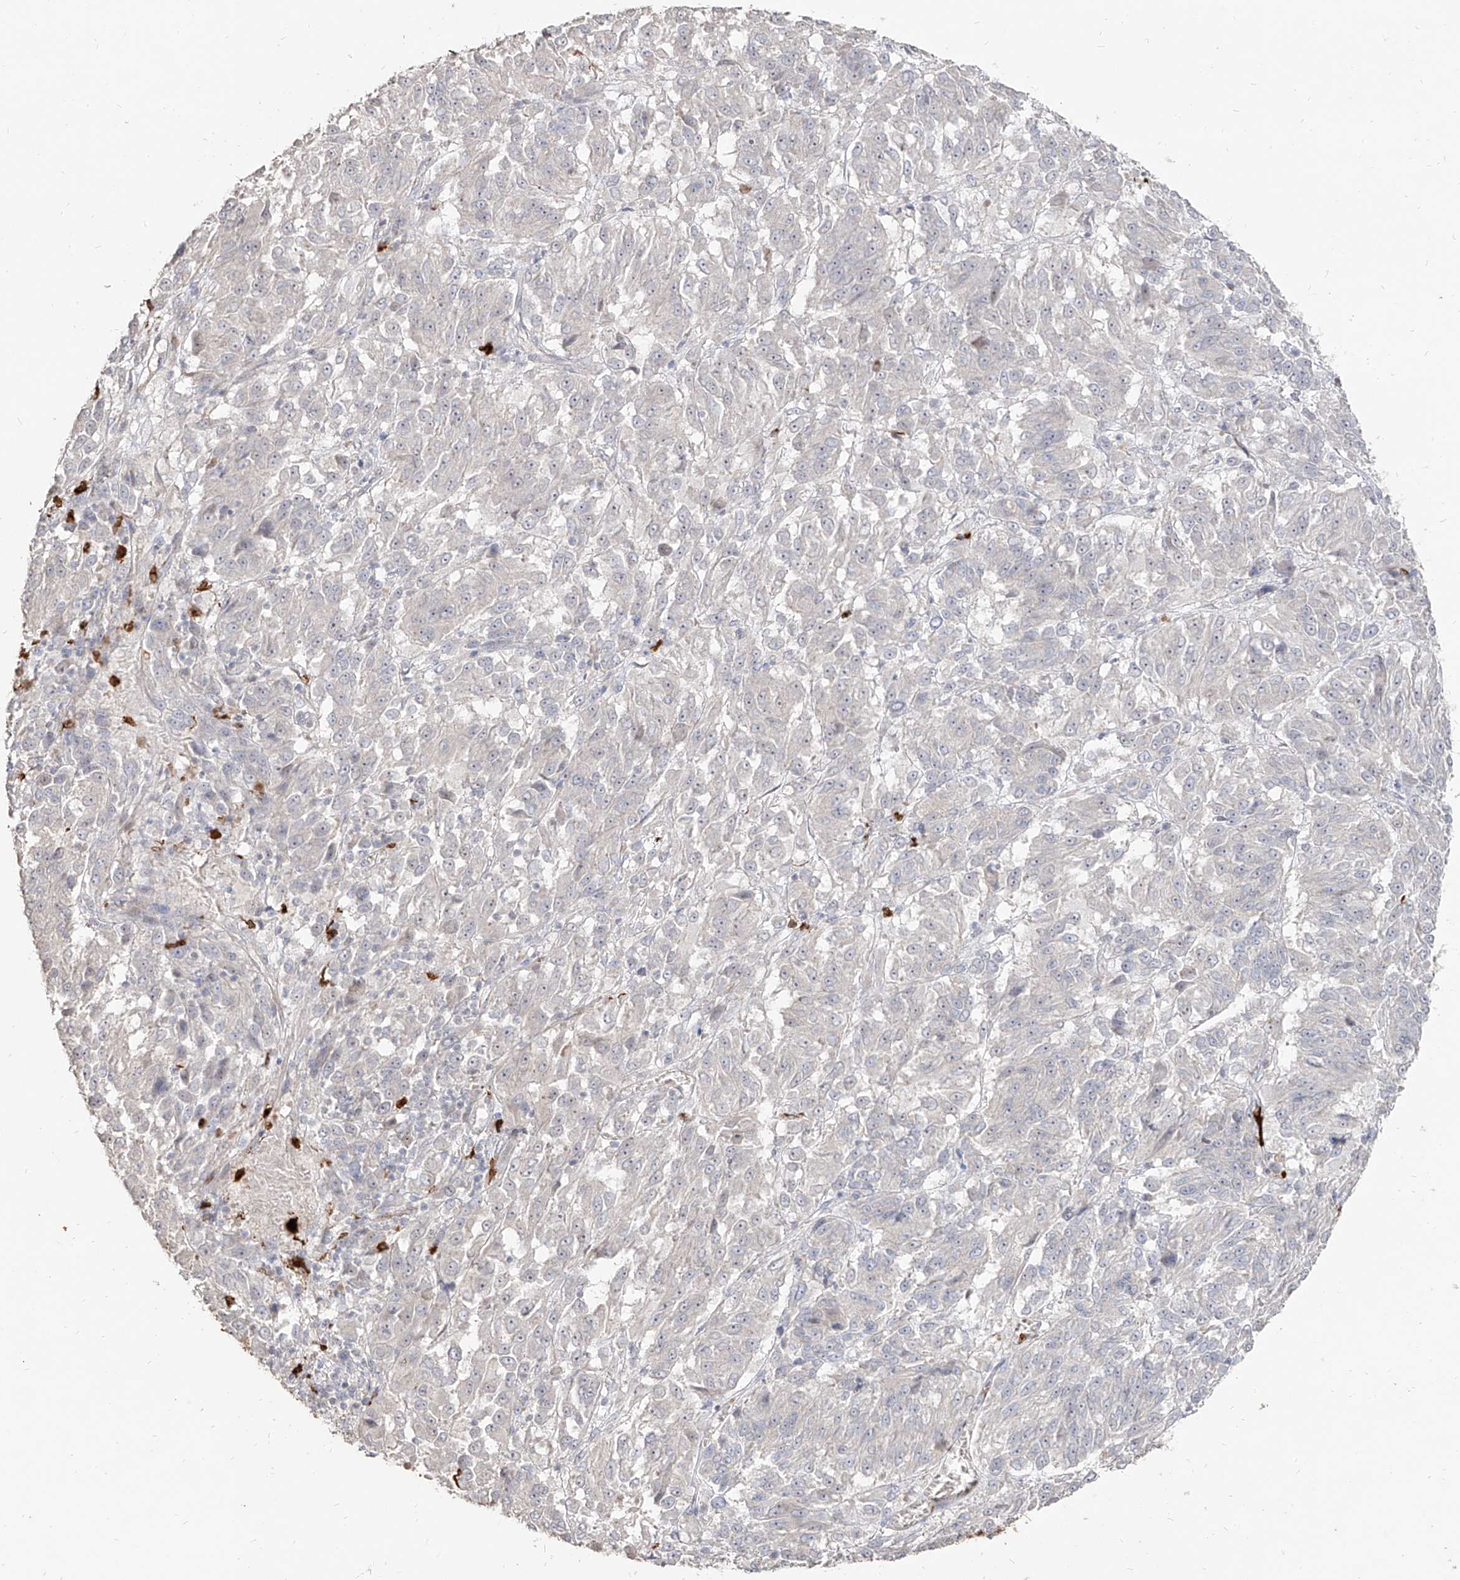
{"staining": {"intensity": "negative", "quantity": "none", "location": "none"}, "tissue": "melanoma", "cell_type": "Tumor cells", "image_type": "cancer", "snomed": [{"axis": "morphology", "description": "Malignant melanoma, Metastatic site"}, {"axis": "topography", "description": "Lung"}], "caption": "This is a photomicrograph of immunohistochemistry (IHC) staining of melanoma, which shows no positivity in tumor cells.", "gene": "ZNF227", "patient": {"sex": "male", "age": 64}}